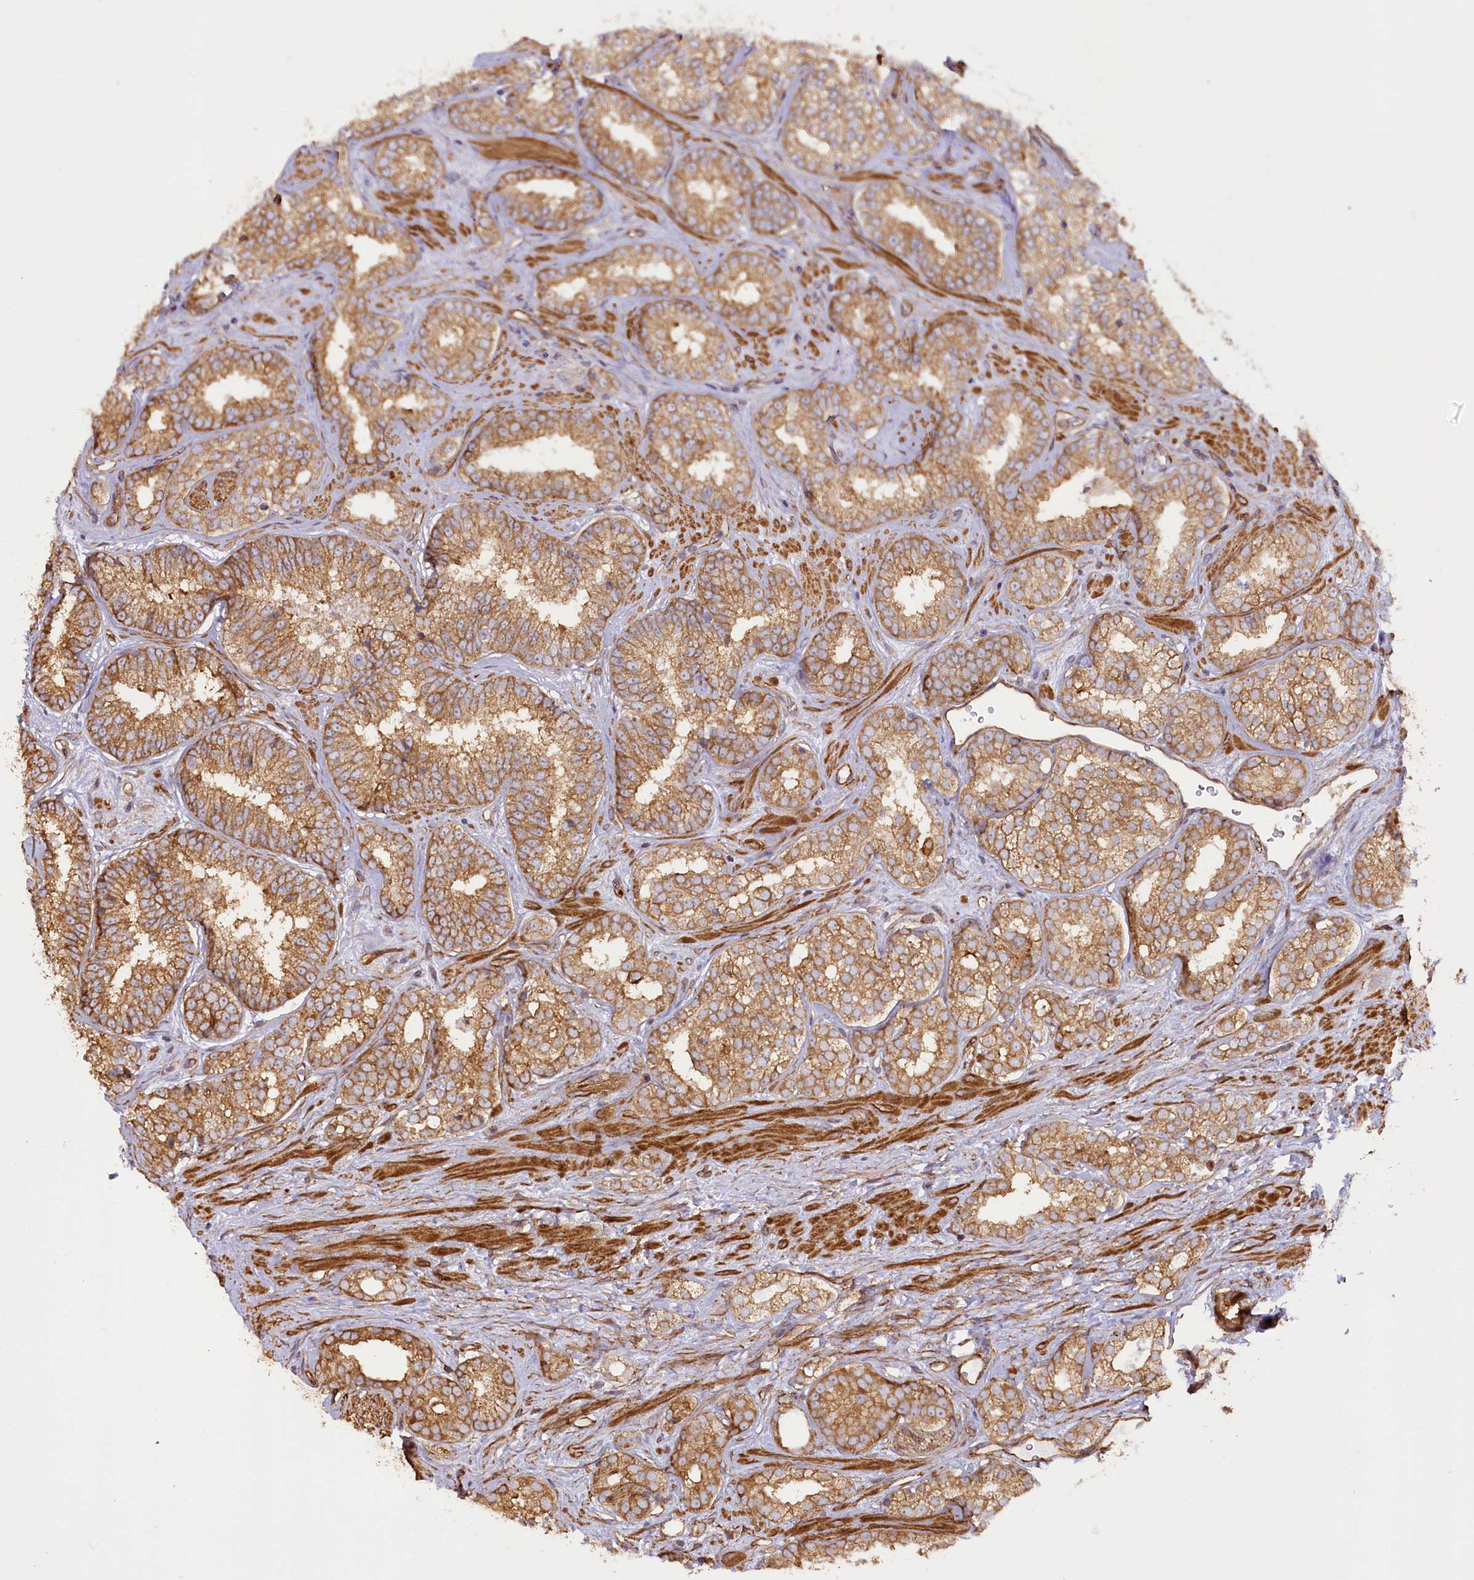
{"staining": {"intensity": "moderate", "quantity": ">75%", "location": "cytoplasmic/membranous"}, "tissue": "prostate cancer", "cell_type": "Tumor cells", "image_type": "cancer", "snomed": [{"axis": "morphology", "description": "Normal tissue, NOS"}, {"axis": "morphology", "description": "Adenocarcinoma, High grade"}, {"axis": "topography", "description": "Prostate"}], "caption": "The micrograph exhibits immunohistochemical staining of prostate cancer. There is moderate cytoplasmic/membranous expression is seen in about >75% of tumor cells.", "gene": "SYNPO2", "patient": {"sex": "male", "age": 83}}